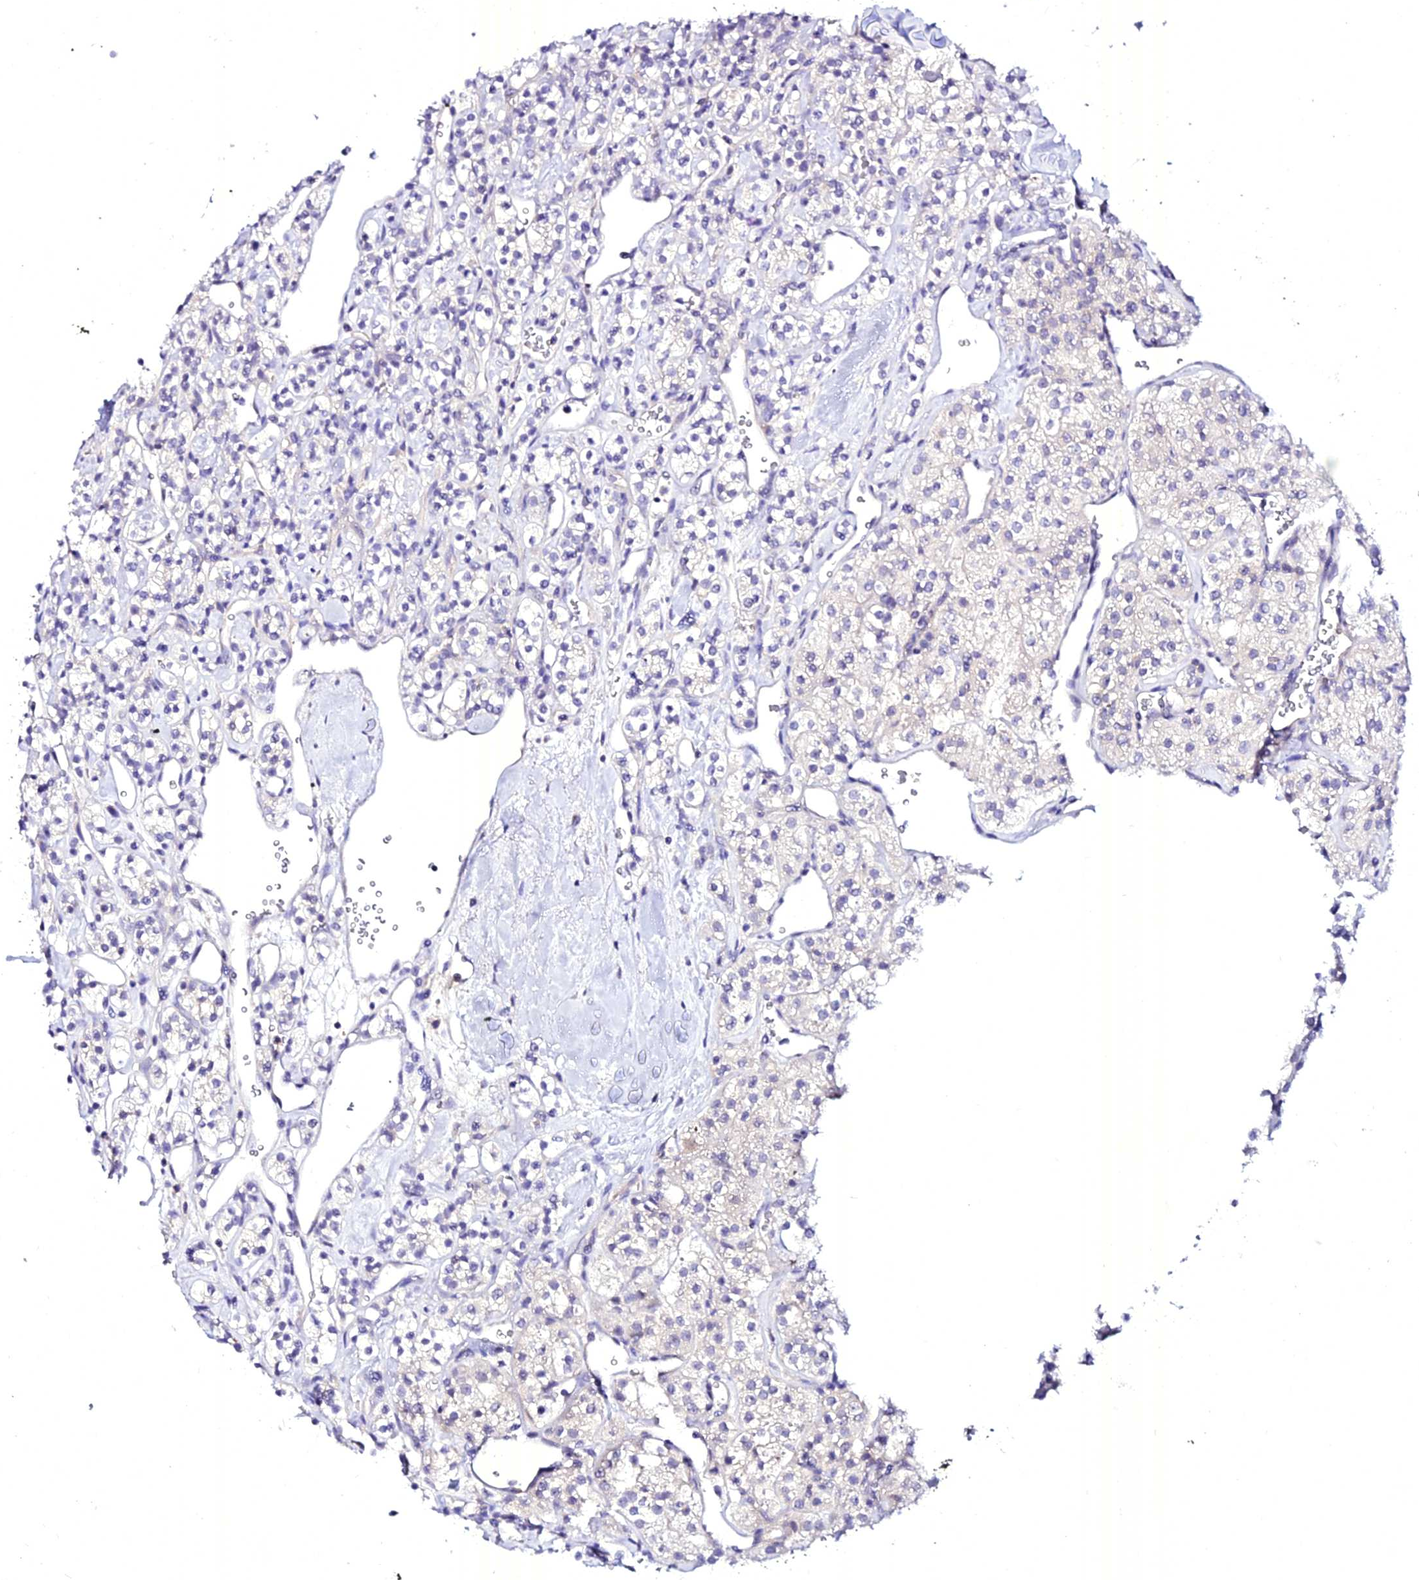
{"staining": {"intensity": "negative", "quantity": "none", "location": "none"}, "tissue": "renal cancer", "cell_type": "Tumor cells", "image_type": "cancer", "snomed": [{"axis": "morphology", "description": "Adenocarcinoma, NOS"}, {"axis": "topography", "description": "Kidney"}], "caption": "Immunohistochemistry (IHC) photomicrograph of renal cancer stained for a protein (brown), which exhibits no staining in tumor cells.", "gene": "ATG16L2", "patient": {"sex": "male", "age": 77}}